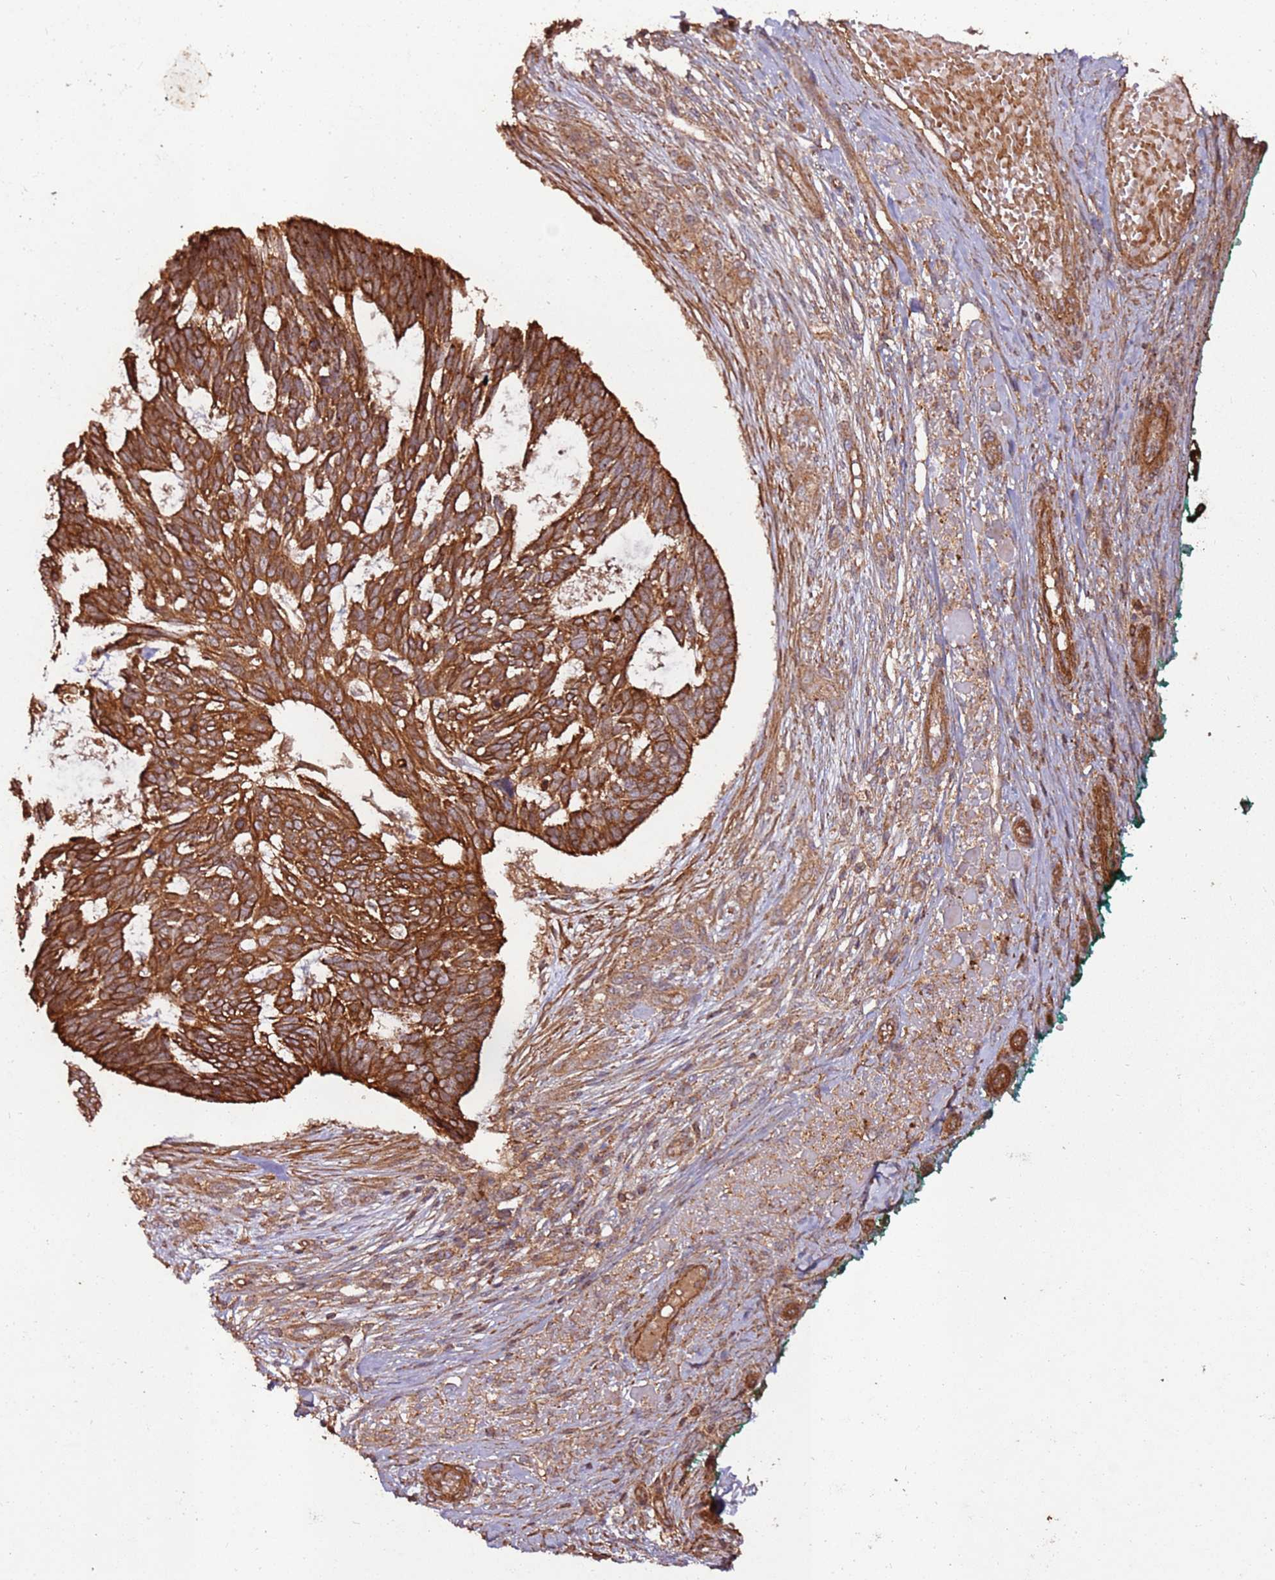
{"staining": {"intensity": "strong", "quantity": ">75%", "location": "cytoplasmic/membranous"}, "tissue": "skin cancer", "cell_type": "Tumor cells", "image_type": "cancer", "snomed": [{"axis": "morphology", "description": "Basal cell carcinoma"}, {"axis": "topography", "description": "Skin"}], "caption": "Strong cytoplasmic/membranous positivity is seen in about >75% of tumor cells in basal cell carcinoma (skin).", "gene": "FAM186A", "patient": {"sex": "male", "age": 88}}